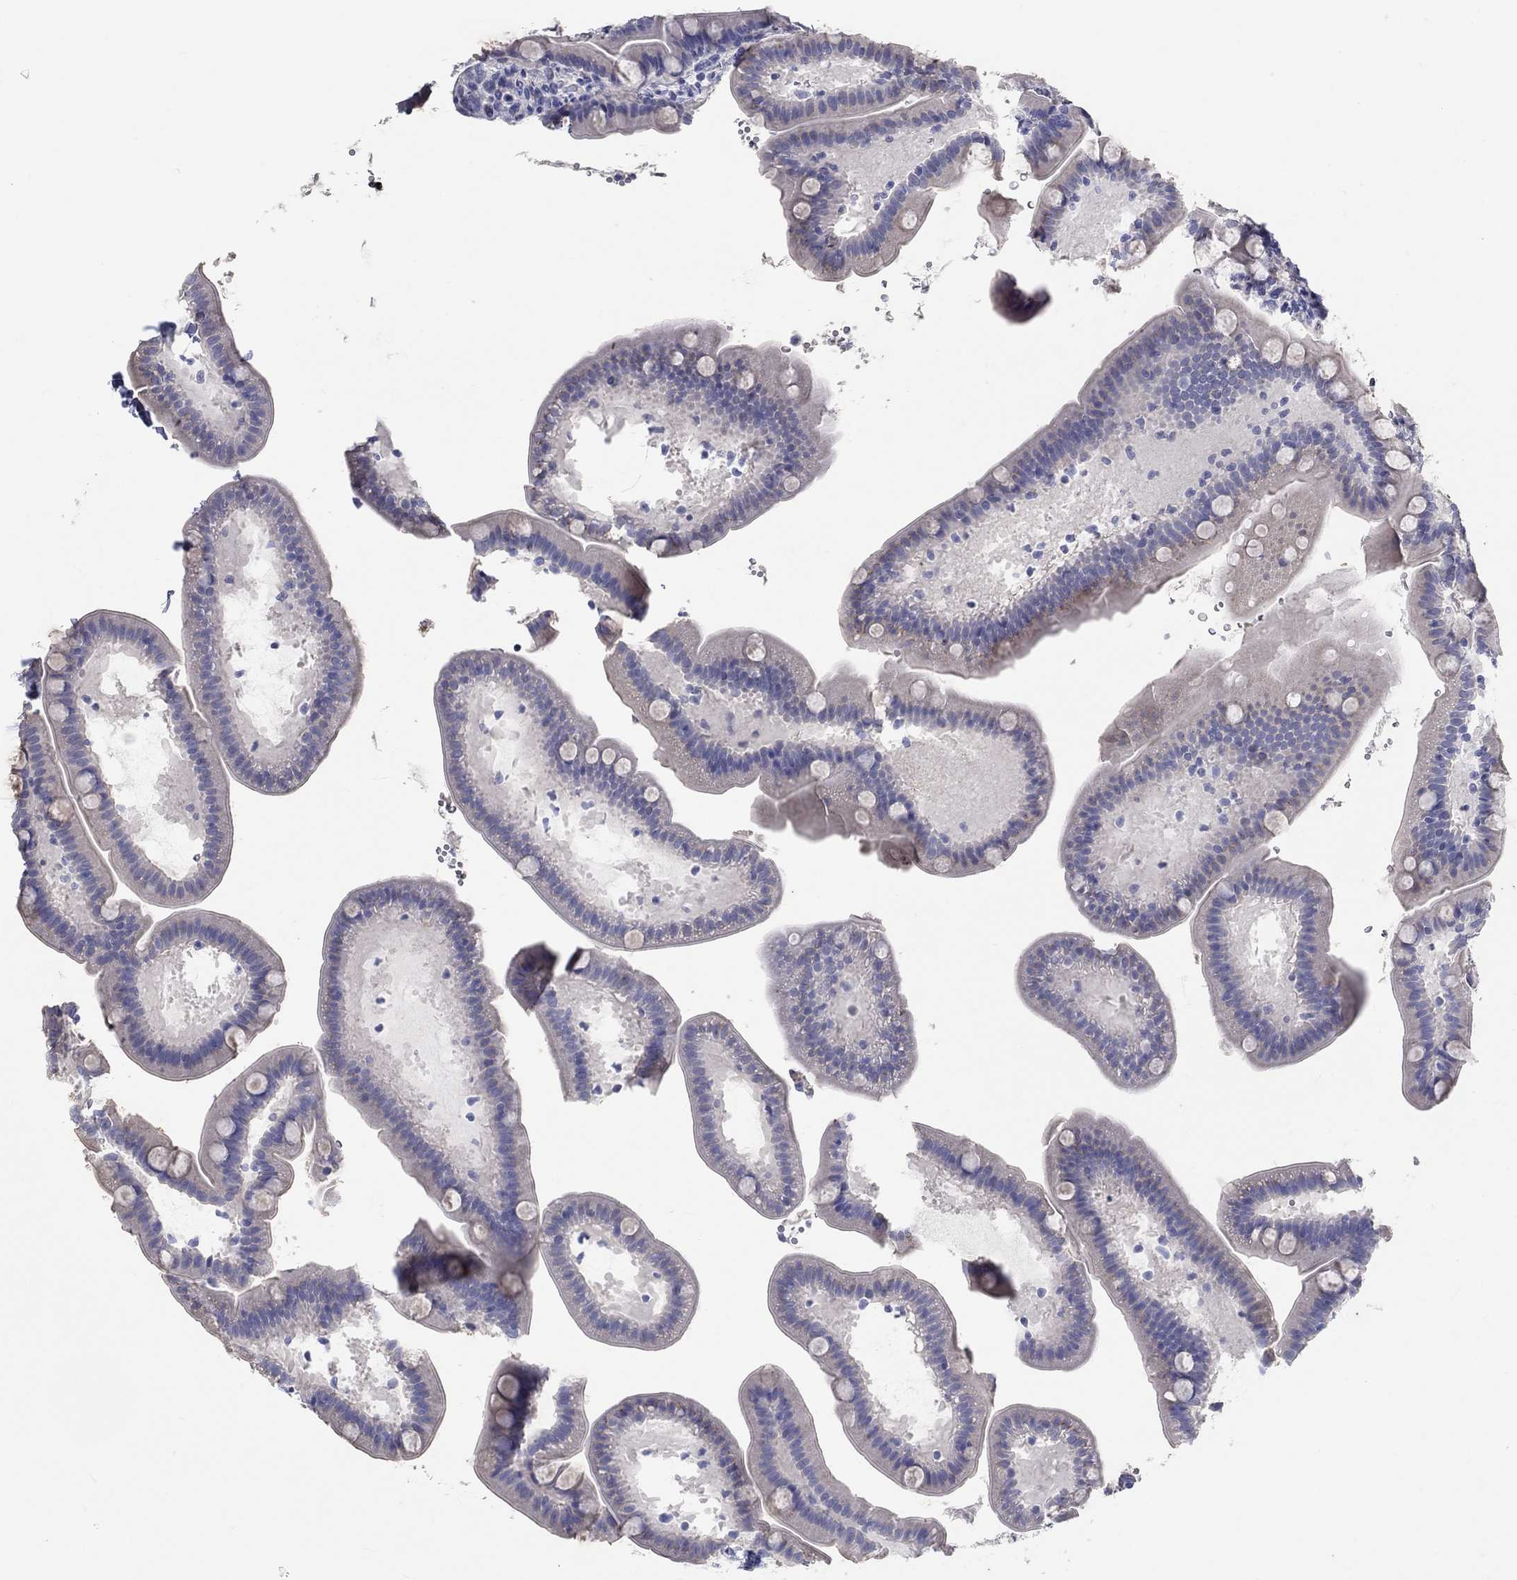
{"staining": {"intensity": "negative", "quantity": "none", "location": "none"}, "tissue": "small intestine", "cell_type": "Glandular cells", "image_type": "normal", "snomed": [{"axis": "morphology", "description": "Normal tissue, NOS"}, {"axis": "topography", "description": "Small intestine"}], "caption": "An image of human small intestine is negative for staining in glandular cells. (Stains: DAB IHC with hematoxylin counter stain, Microscopy: brightfield microscopy at high magnification).", "gene": "LRRC4C", "patient": {"sex": "male", "age": 66}}